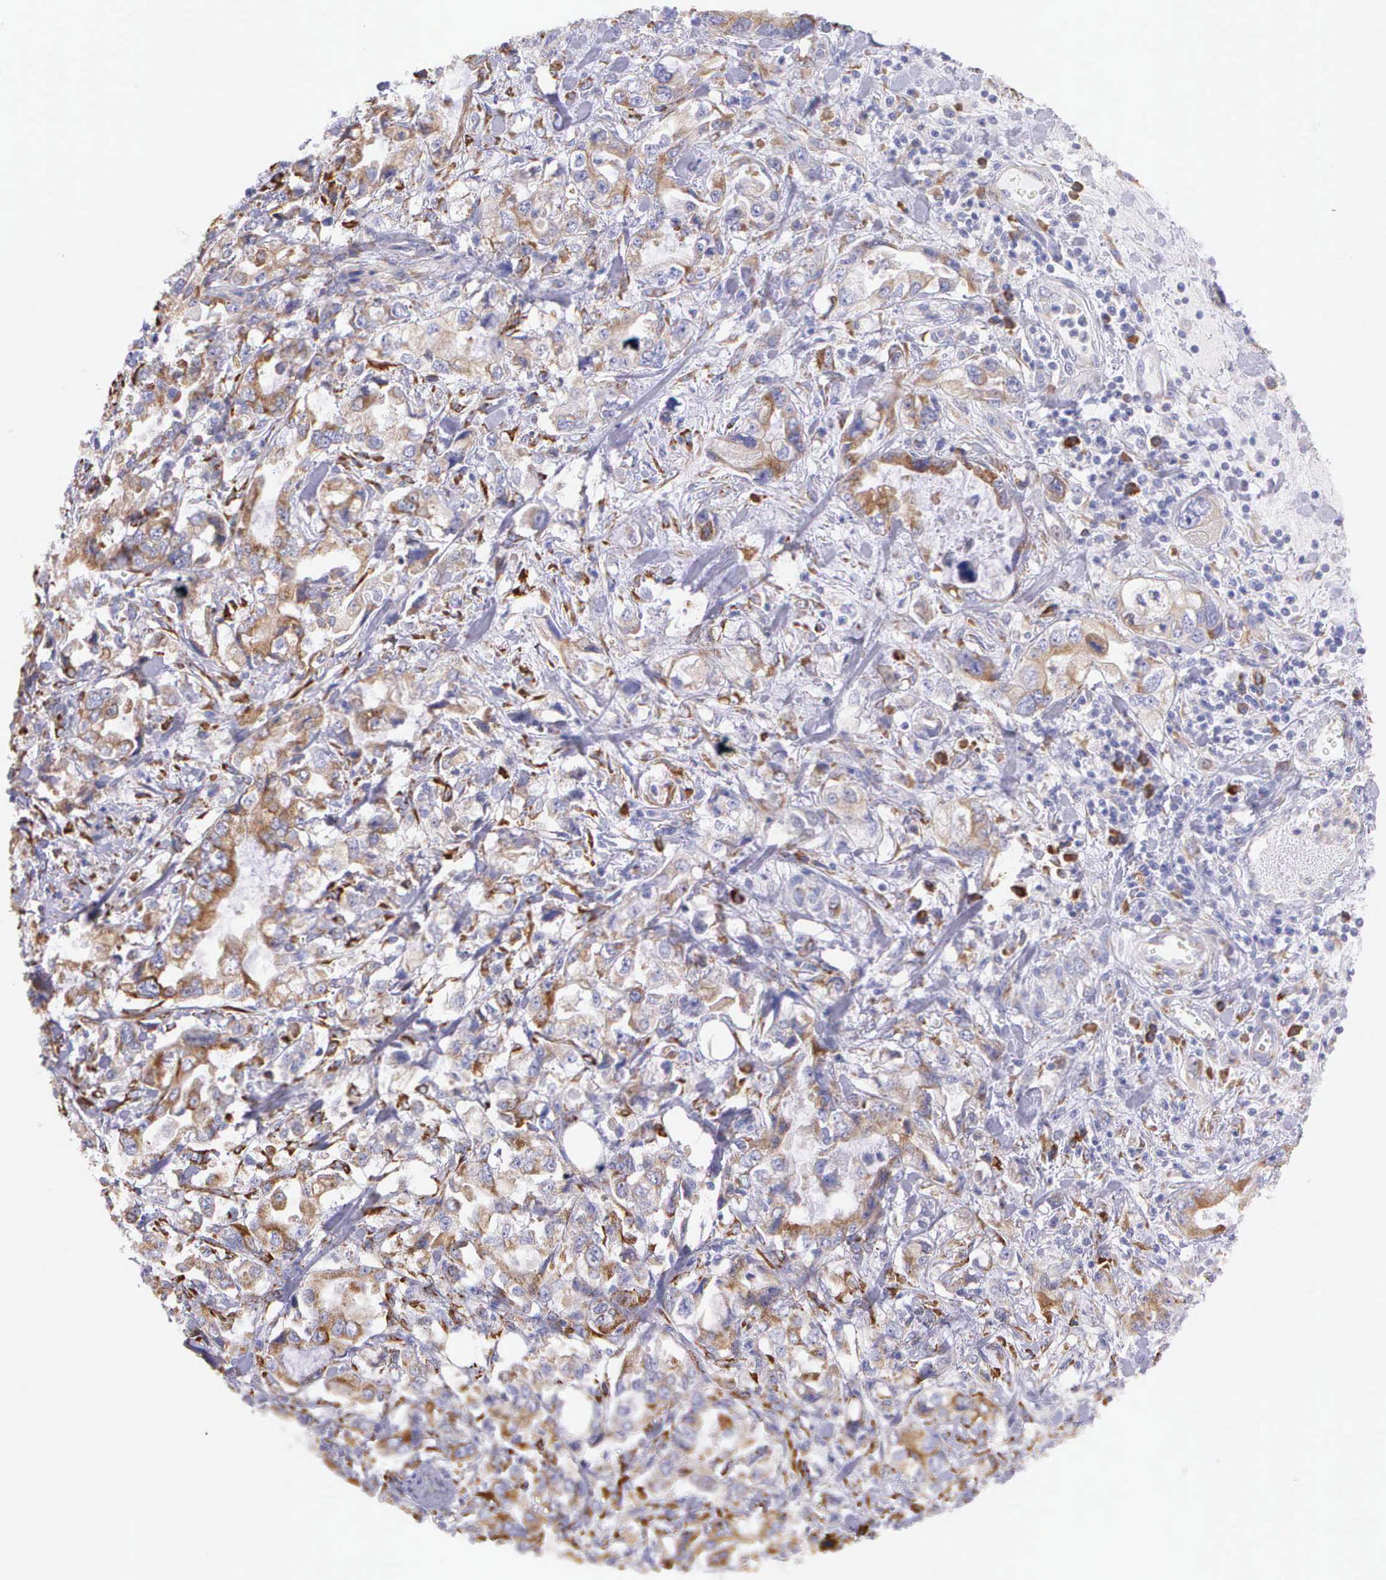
{"staining": {"intensity": "strong", "quantity": ">75%", "location": "cytoplasmic/membranous"}, "tissue": "stomach cancer", "cell_type": "Tumor cells", "image_type": "cancer", "snomed": [{"axis": "morphology", "description": "Adenocarcinoma, NOS"}, {"axis": "topography", "description": "Pancreas"}, {"axis": "topography", "description": "Stomach, upper"}], "caption": "Immunohistochemistry (IHC) photomicrograph of neoplastic tissue: human stomach adenocarcinoma stained using immunohistochemistry displays high levels of strong protein expression localized specifically in the cytoplasmic/membranous of tumor cells, appearing as a cytoplasmic/membranous brown color.", "gene": "CKAP4", "patient": {"sex": "male", "age": 77}}